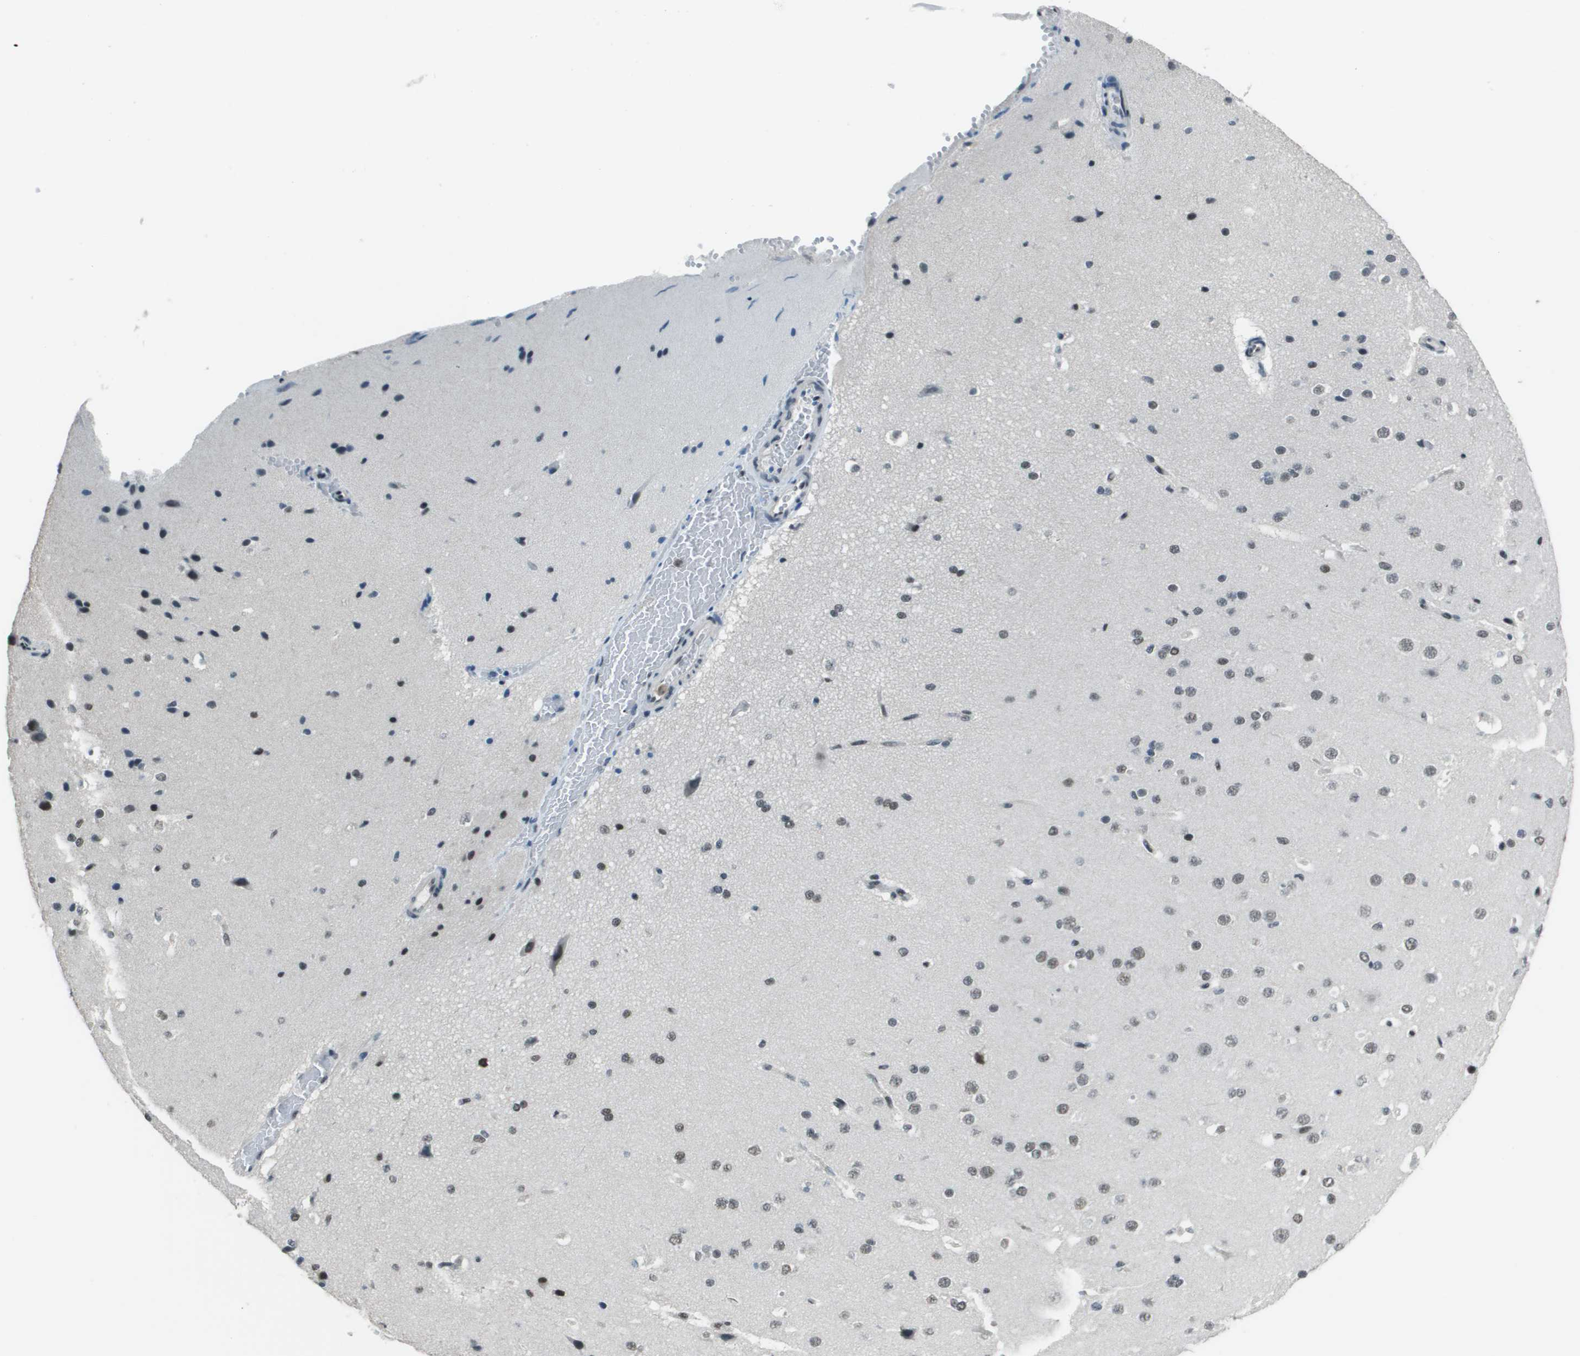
{"staining": {"intensity": "moderate", "quantity": ">75%", "location": "nuclear"}, "tissue": "cerebral cortex", "cell_type": "Endothelial cells", "image_type": "normal", "snomed": [{"axis": "morphology", "description": "Normal tissue, NOS"}, {"axis": "morphology", "description": "Developmental malformation"}, {"axis": "topography", "description": "Cerebral cortex"}], "caption": "Protein analysis of normal cerebral cortex exhibits moderate nuclear positivity in about >75% of endothelial cells. The protein is shown in brown color, while the nuclei are stained blue.", "gene": "DEPDC1", "patient": {"sex": "female", "age": 30}}